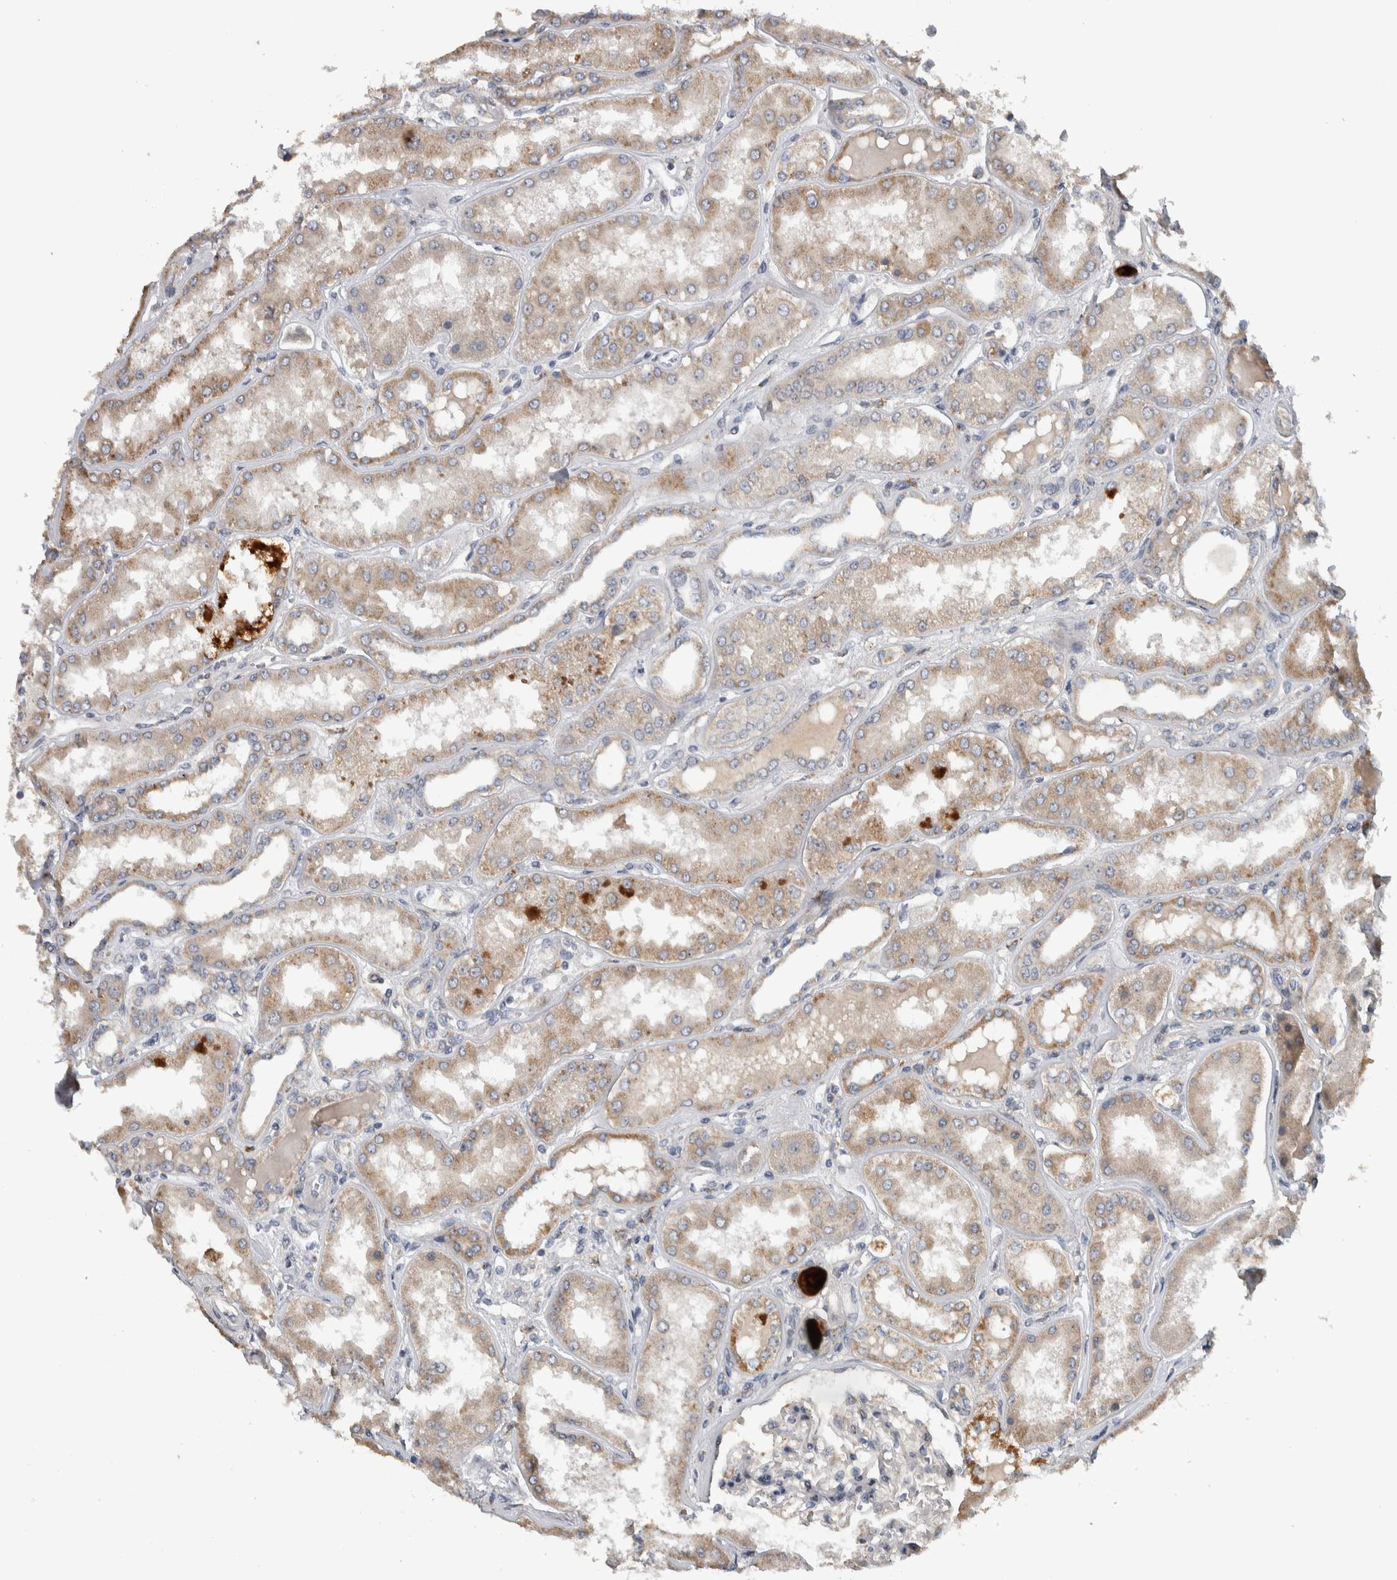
{"staining": {"intensity": "negative", "quantity": "none", "location": "none"}, "tissue": "kidney", "cell_type": "Cells in glomeruli", "image_type": "normal", "snomed": [{"axis": "morphology", "description": "Normal tissue, NOS"}, {"axis": "topography", "description": "Kidney"}], "caption": "Cells in glomeruli show no significant protein staining in benign kidney.", "gene": "FAM83G", "patient": {"sex": "female", "age": 56}}